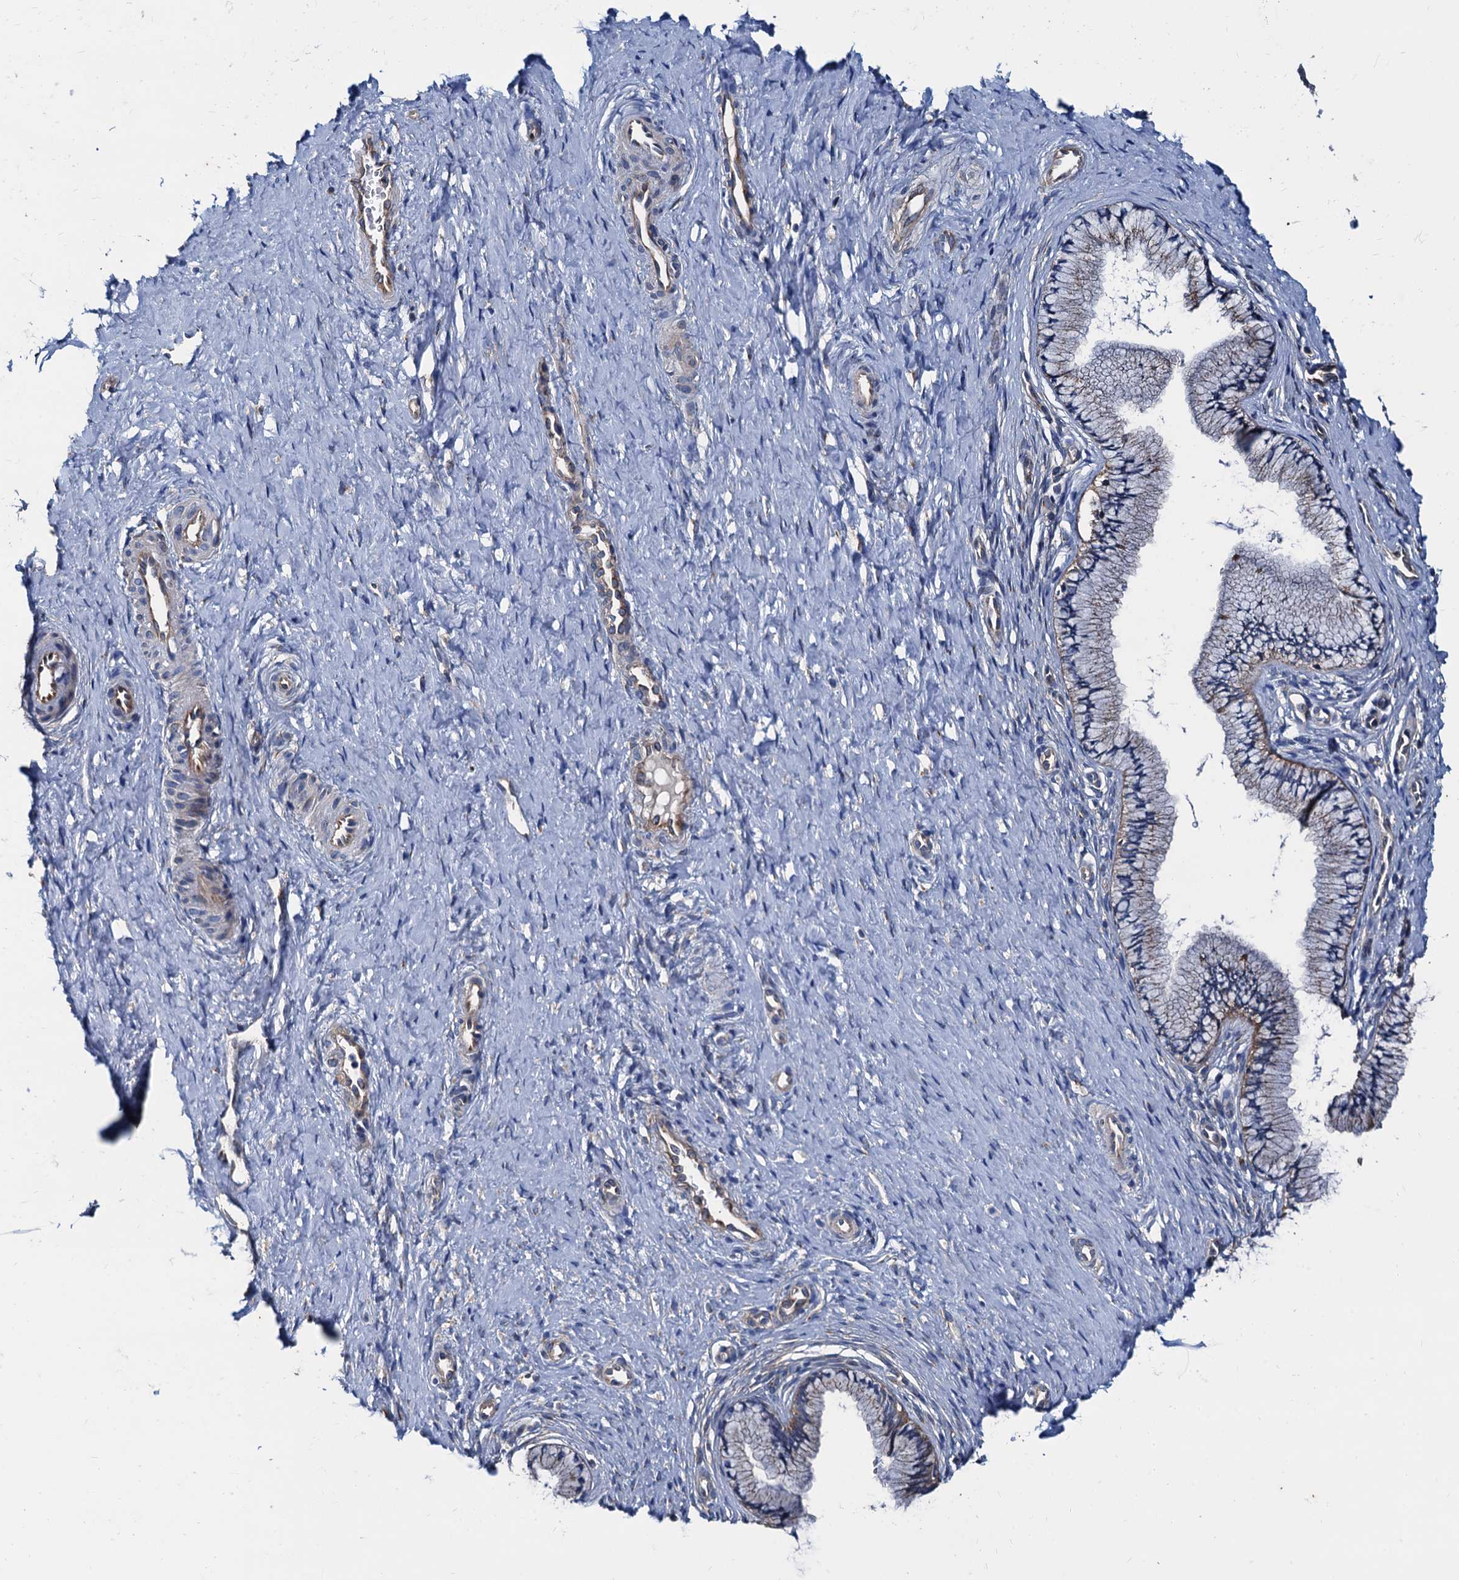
{"staining": {"intensity": "weak", "quantity": "25%-75%", "location": "cytoplasmic/membranous"}, "tissue": "cervix", "cell_type": "Glandular cells", "image_type": "normal", "snomed": [{"axis": "morphology", "description": "Normal tissue, NOS"}, {"axis": "topography", "description": "Cervix"}], "caption": "IHC of benign cervix reveals low levels of weak cytoplasmic/membranous expression in about 25%-75% of glandular cells.", "gene": "NGRN", "patient": {"sex": "female", "age": 36}}